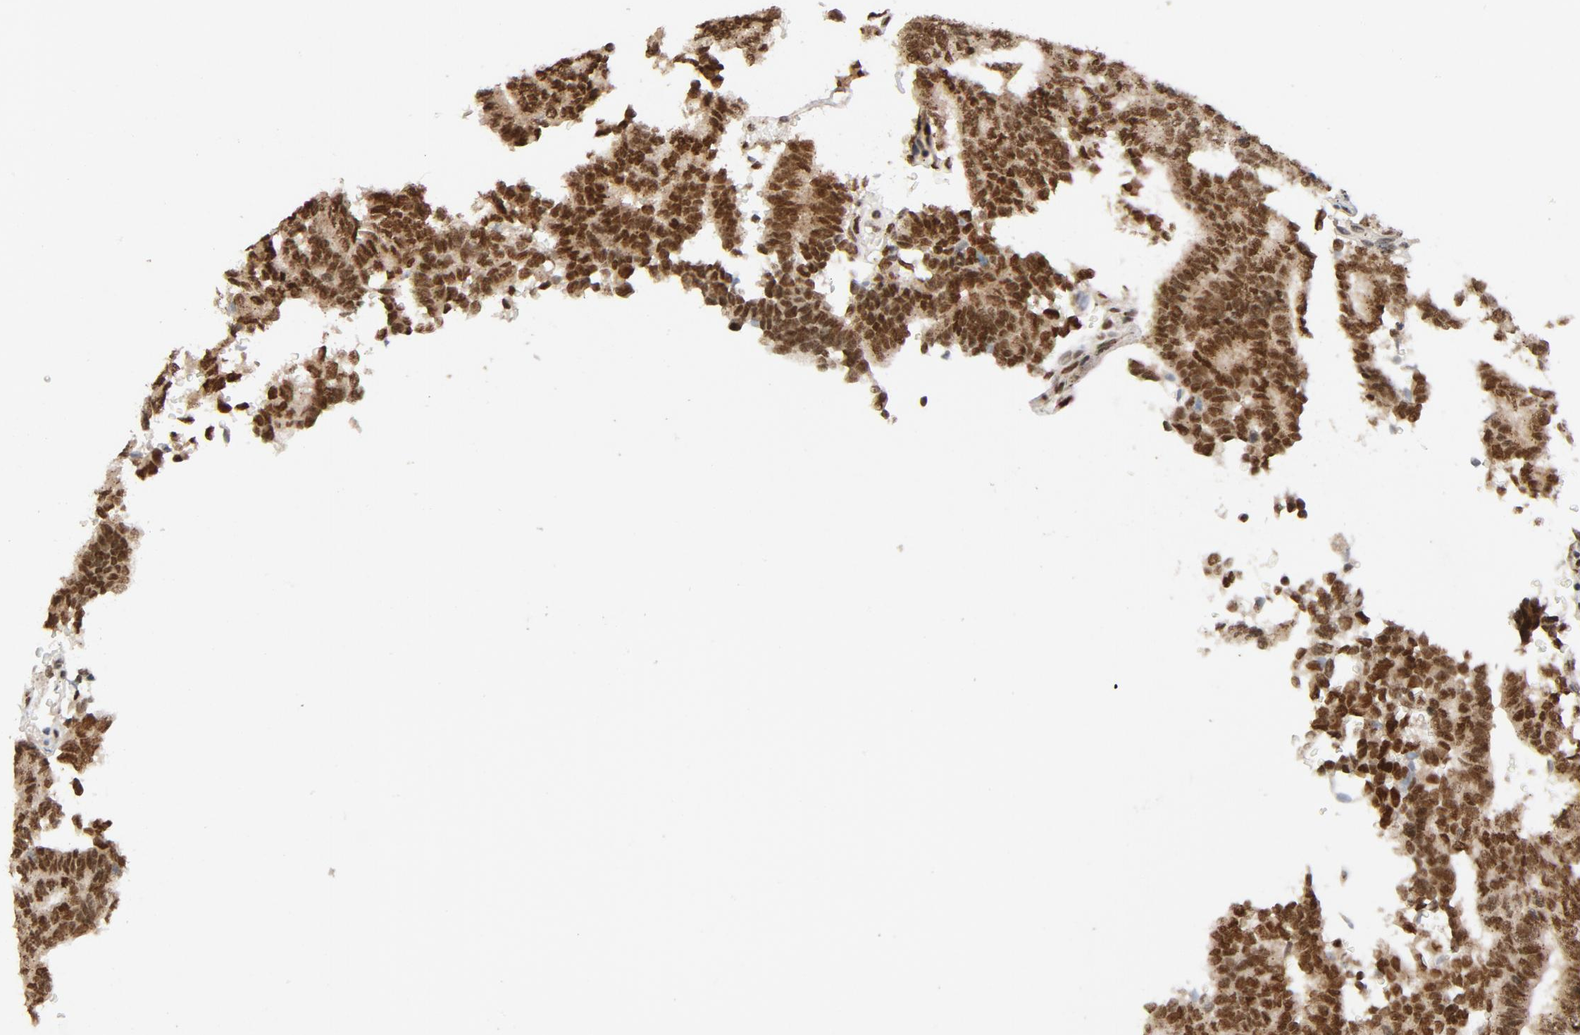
{"staining": {"intensity": "strong", "quantity": ">75%", "location": "nuclear"}, "tissue": "thyroid cancer", "cell_type": "Tumor cells", "image_type": "cancer", "snomed": [{"axis": "morphology", "description": "Papillary adenocarcinoma, NOS"}, {"axis": "topography", "description": "Thyroid gland"}], "caption": "A brown stain shows strong nuclear positivity of a protein in thyroid cancer tumor cells. (DAB (3,3'-diaminobenzidine) IHC, brown staining for protein, blue staining for nuclei).", "gene": "SMARCD1", "patient": {"sex": "female", "age": 35}}